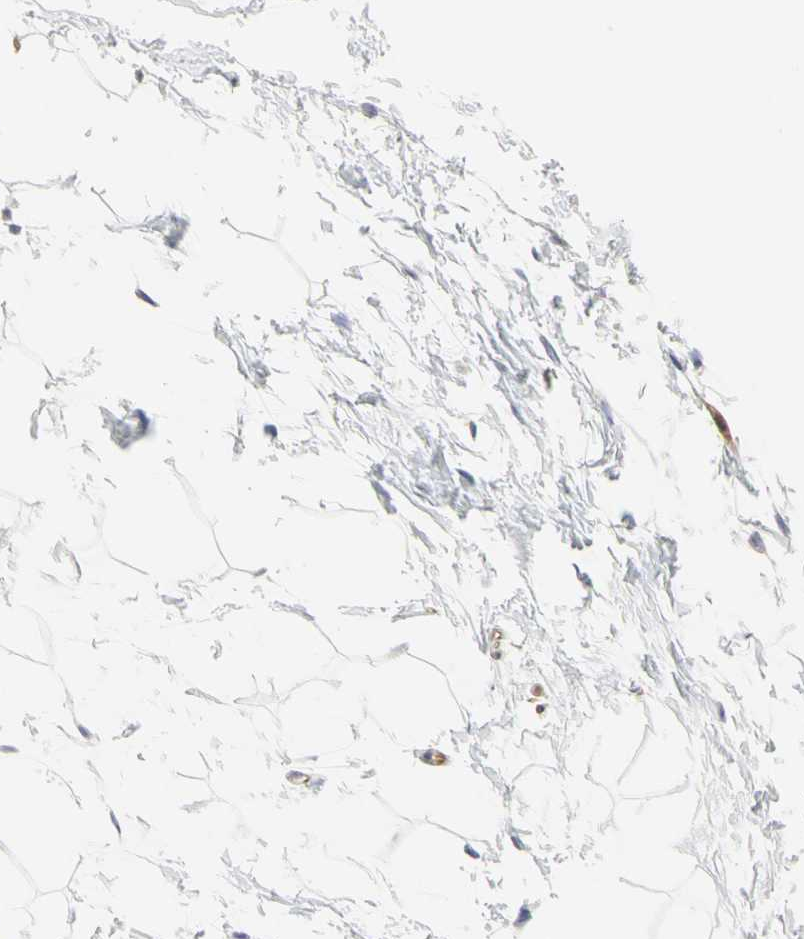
{"staining": {"intensity": "negative", "quantity": "none", "location": "none"}, "tissue": "adipose tissue", "cell_type": "Adipocytes", "image_type": "normal", "snomed": [{"axis": "morphology", "description": "Normal tissue, NOS"}, {"axis": "topography", "description": "Breast"}], "caption": "Adipose tissue stained for a protein using immunohistochemistry displays no staining adipocytes.", "gene": "C3orf52", "patient": {"sex": "female", "age": 45}}